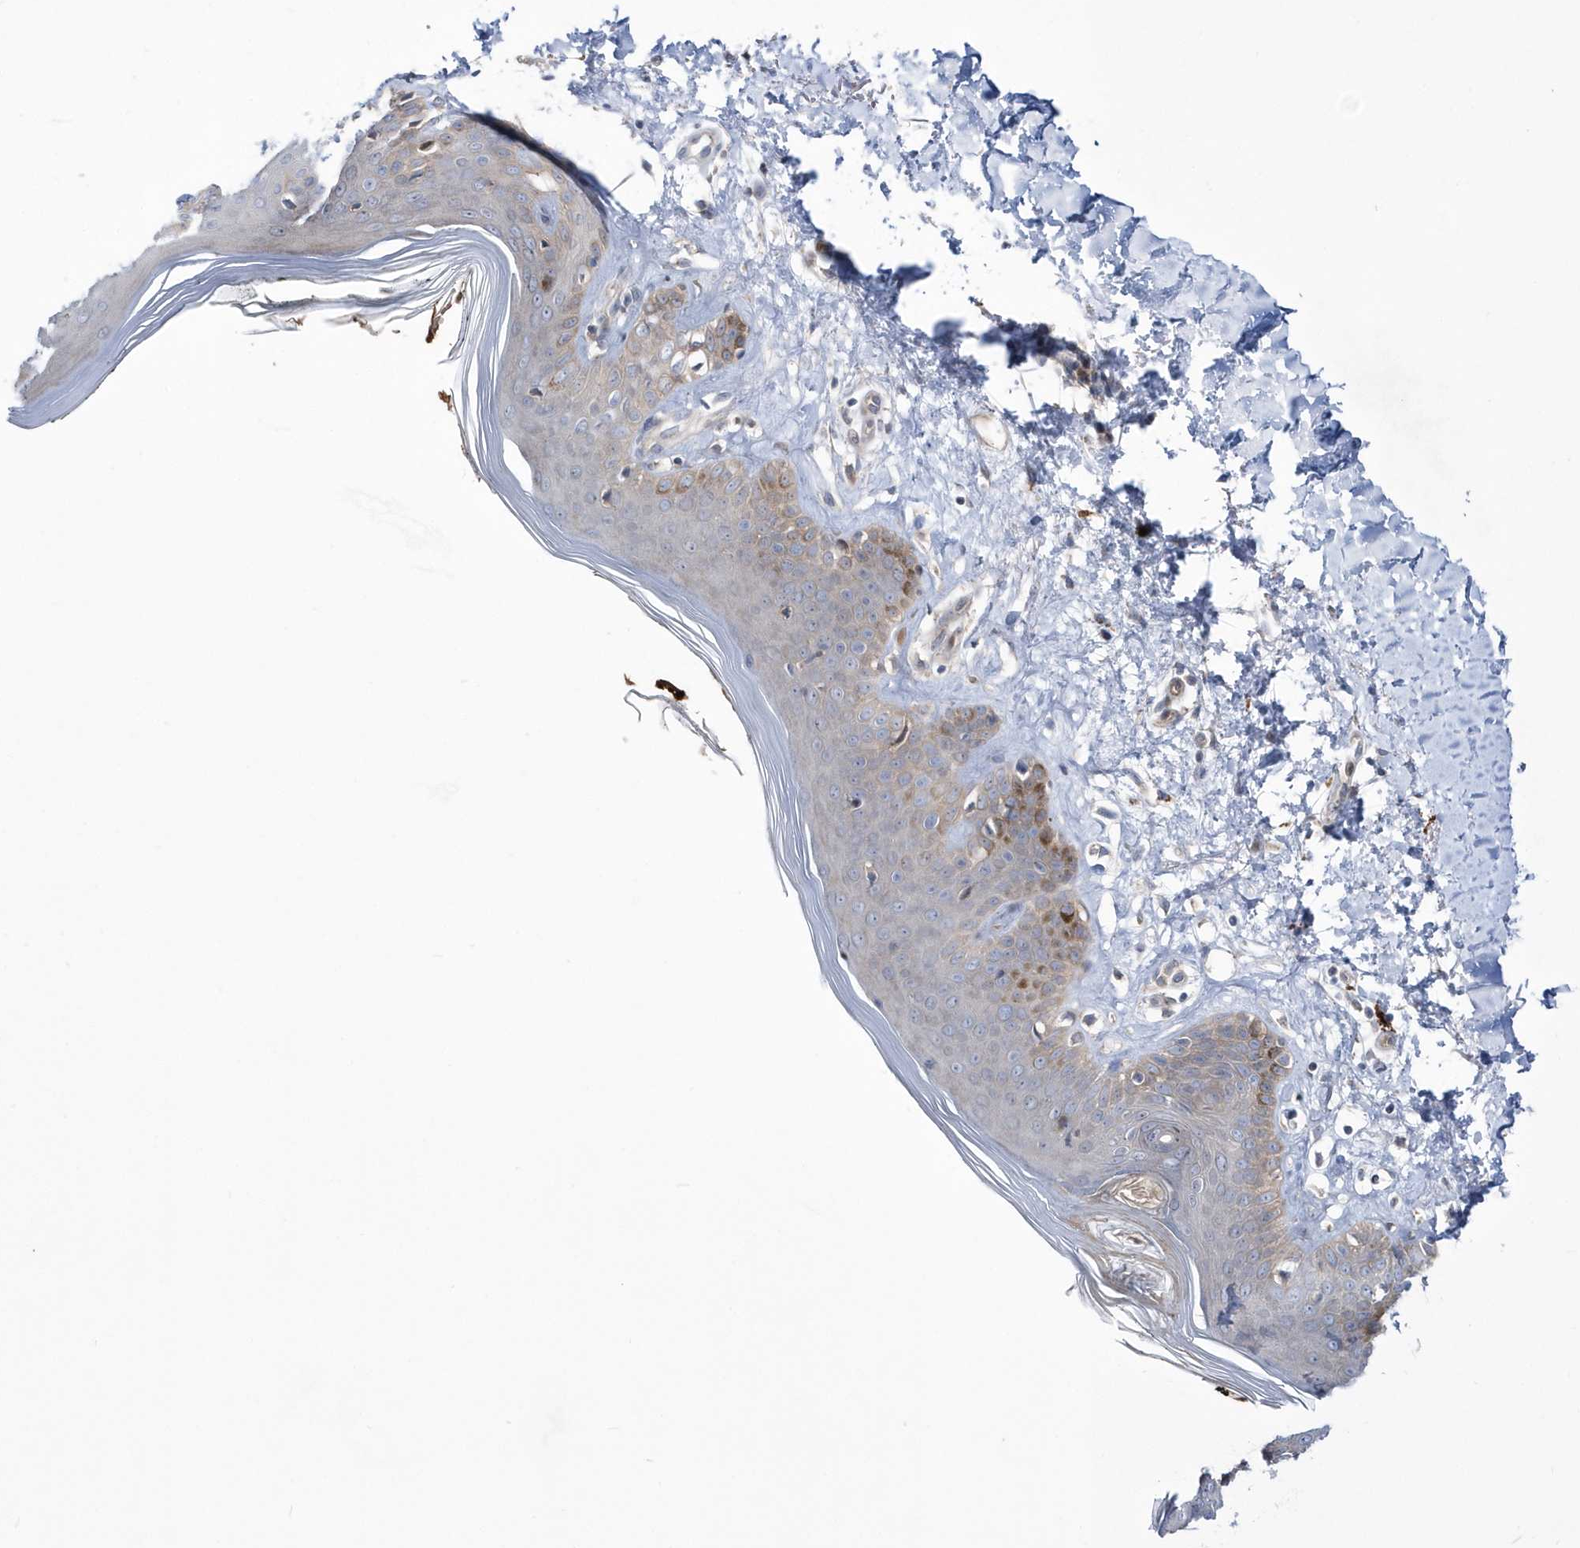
{"staining": {"intensity": "negative", "quantity": "none", "location": "none"}, "tissue": "skin", "cell_type": "Fibroblasts", "image_type": "normal", "snomed": [{"axis": "morphology", "description": "Normal tissue, NOS"}, {"axis": "topography", "description": "Skin"}], "caption": "Immunohistochemistry (IHC) photomicrograph of unremarkable skin stained for a protein (brown), which shows no positivity in fibroblasts.", "gene": "DSPP", "patient": {"sex": "female", "age": 64}}